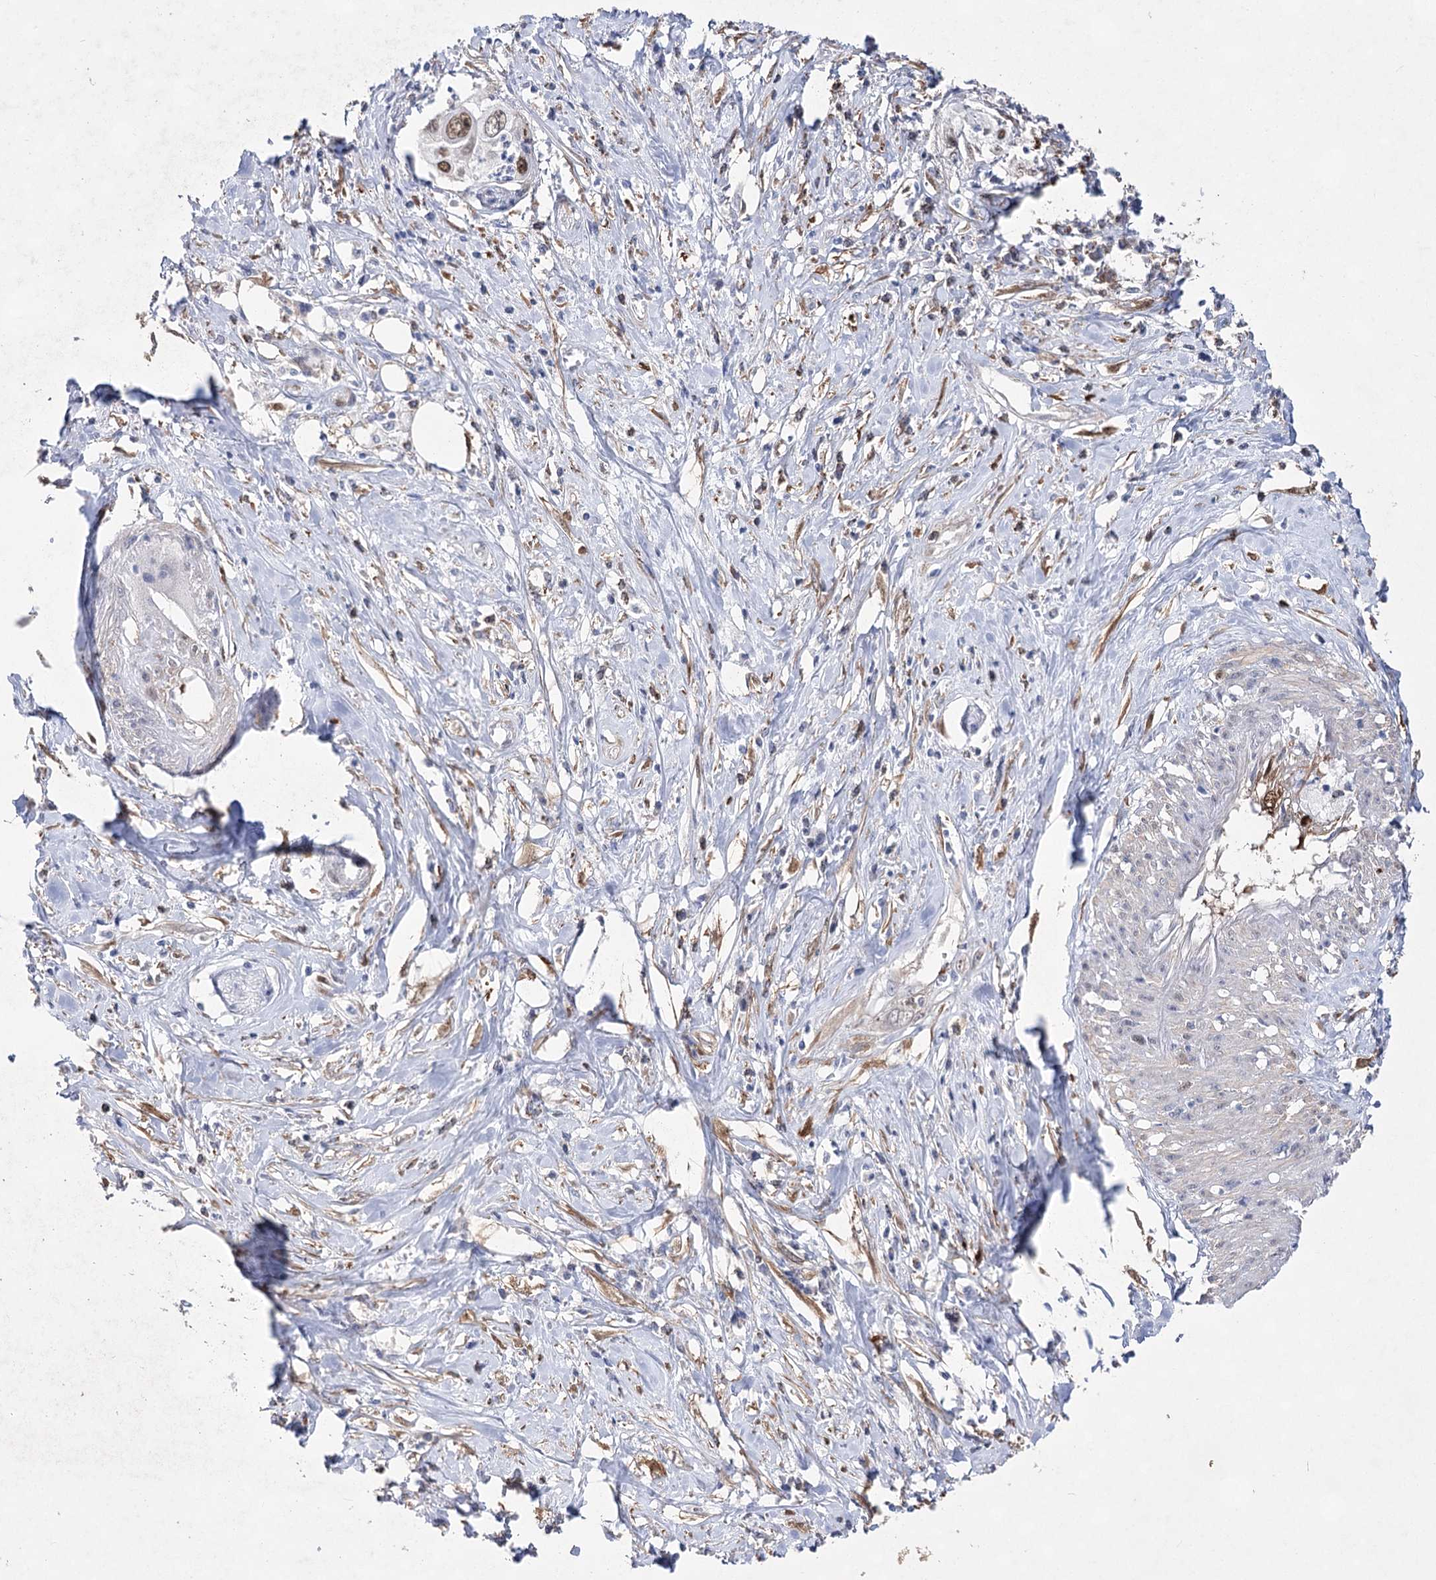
{"staining": {"intensity": "weak", "quantity": "25%-75%", "location": "nuclear"}, "tissue": "cervical cancer", "cell_type": "Tumor cells", "image_type": "cancer", "snomed": [{"axis": "morphology", "description": "Squamous cell carcinoma, NOS"}, {"axis": "topography", "description": "Cervix"}], "caption": "The immunohistochemical stain labels weak nuclear staining in tumor cells of cervical cancer tissue.", "gene": "UGDH", "patient": {"sex": "female", "age": 31}}